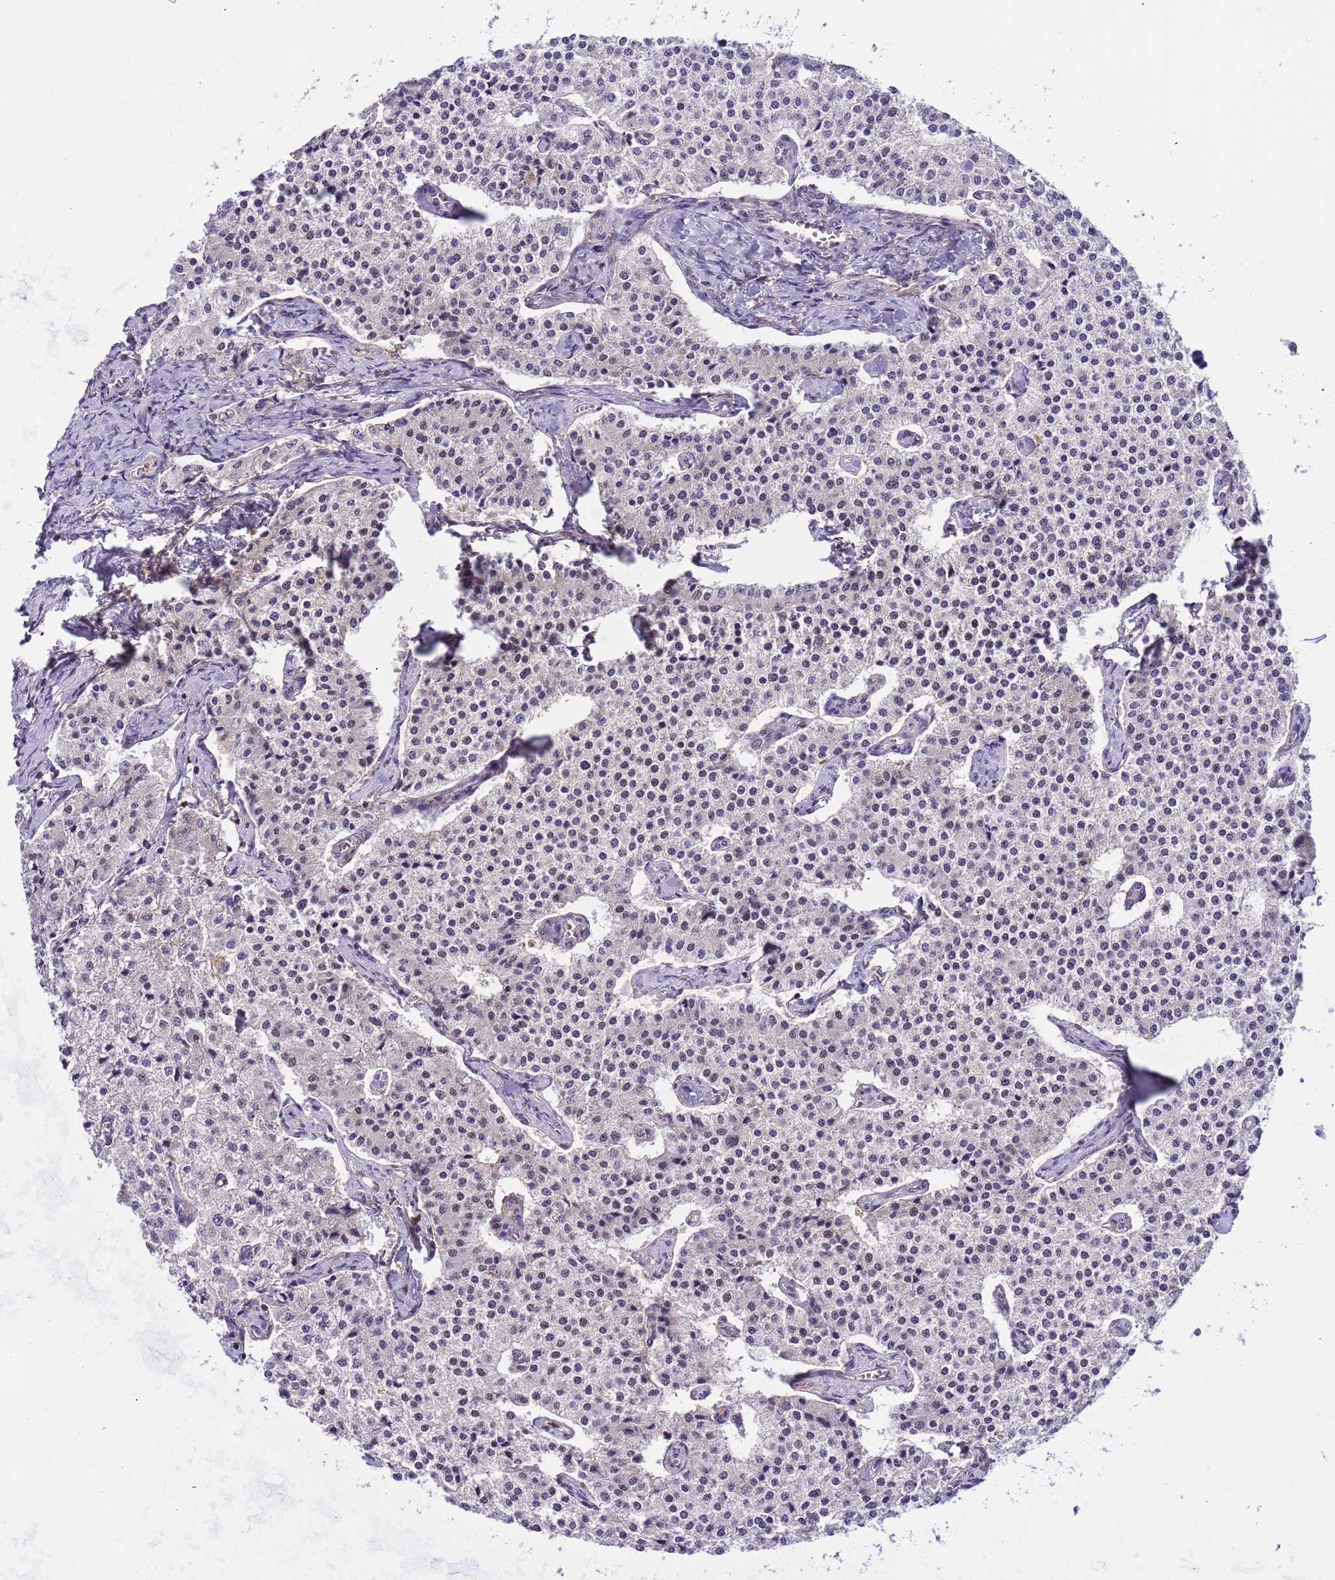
{"staining": {"intensity": "negative", "quantity": "none", "location": "none"}, "tissue": "carcinoid", "cell_type": "Tumor cells", "image_type": "cancer", "snomed": [{"axis": "morphology", "description": "Carcinoid, malignant, NOS"}, {"axis": "topography", "description": "Colon"}], "caption": "There is no significant staining in tumor cells of carcinoid.", "gene": "CD53", "patient": {"sex": "female", "age": 52}}